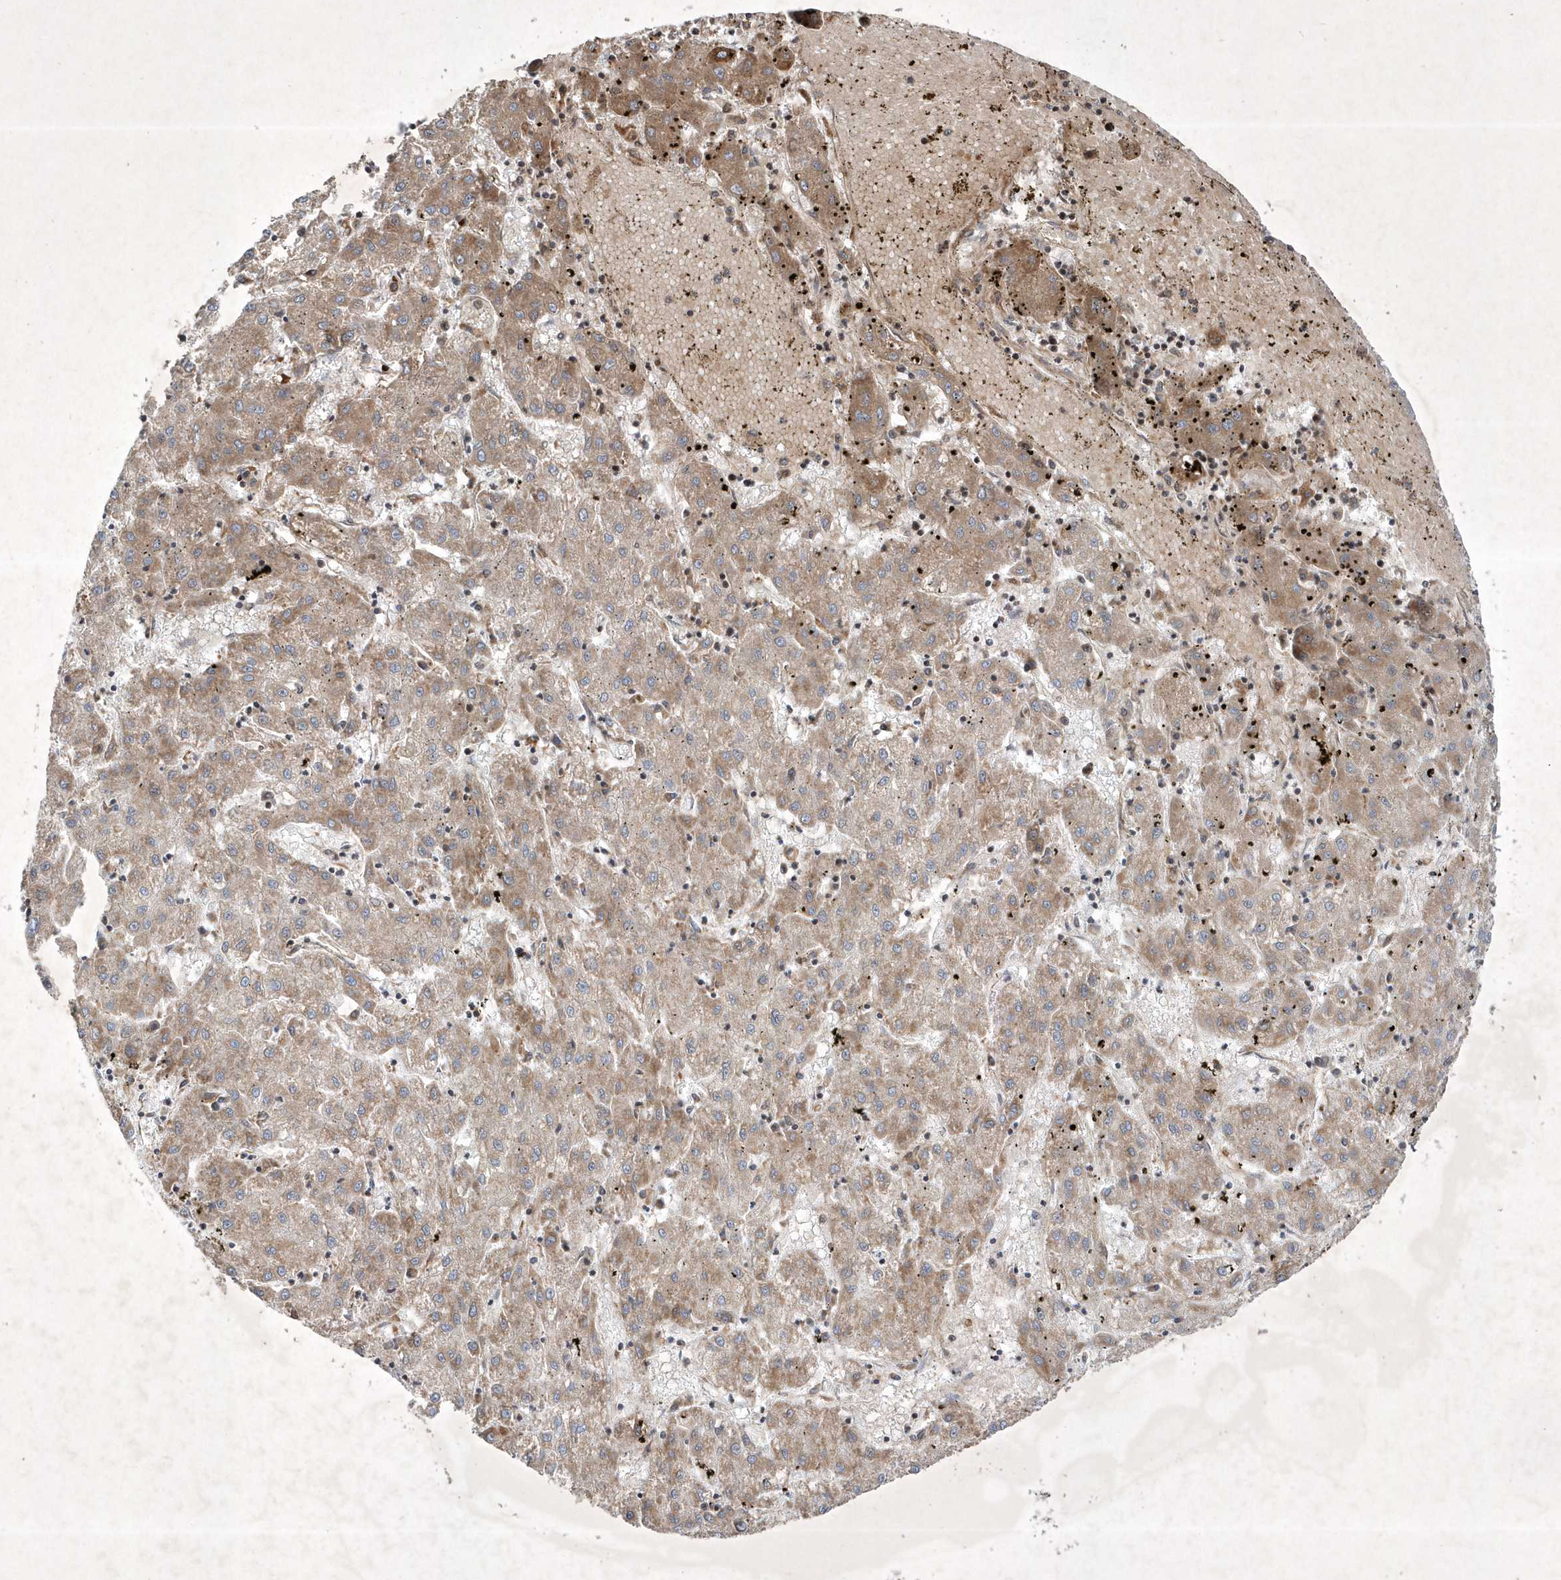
{"staining": {"intensity": "moderate", "quantity": ">75%", "location": "cytoplasmic/membranous"}, "tissue": "liver cancer", "cell_type": "Tumor cells", "image_type": "cancer", "snomed": [{"axis": "morphology", "description": "Carcinoma, Hepatocellular, NOS"}, {"axis": "topography", "description": "Liver"}], "caption": "This image shows immunohistochemistry (IHC) staining of liver hepatocellular carcinoma, with medium moderate cytoplasmic/membranous positivity in approximately >75% of tumor cells.", "gene": "OPA1", "patient": {"sex": "male", "age": 72}}